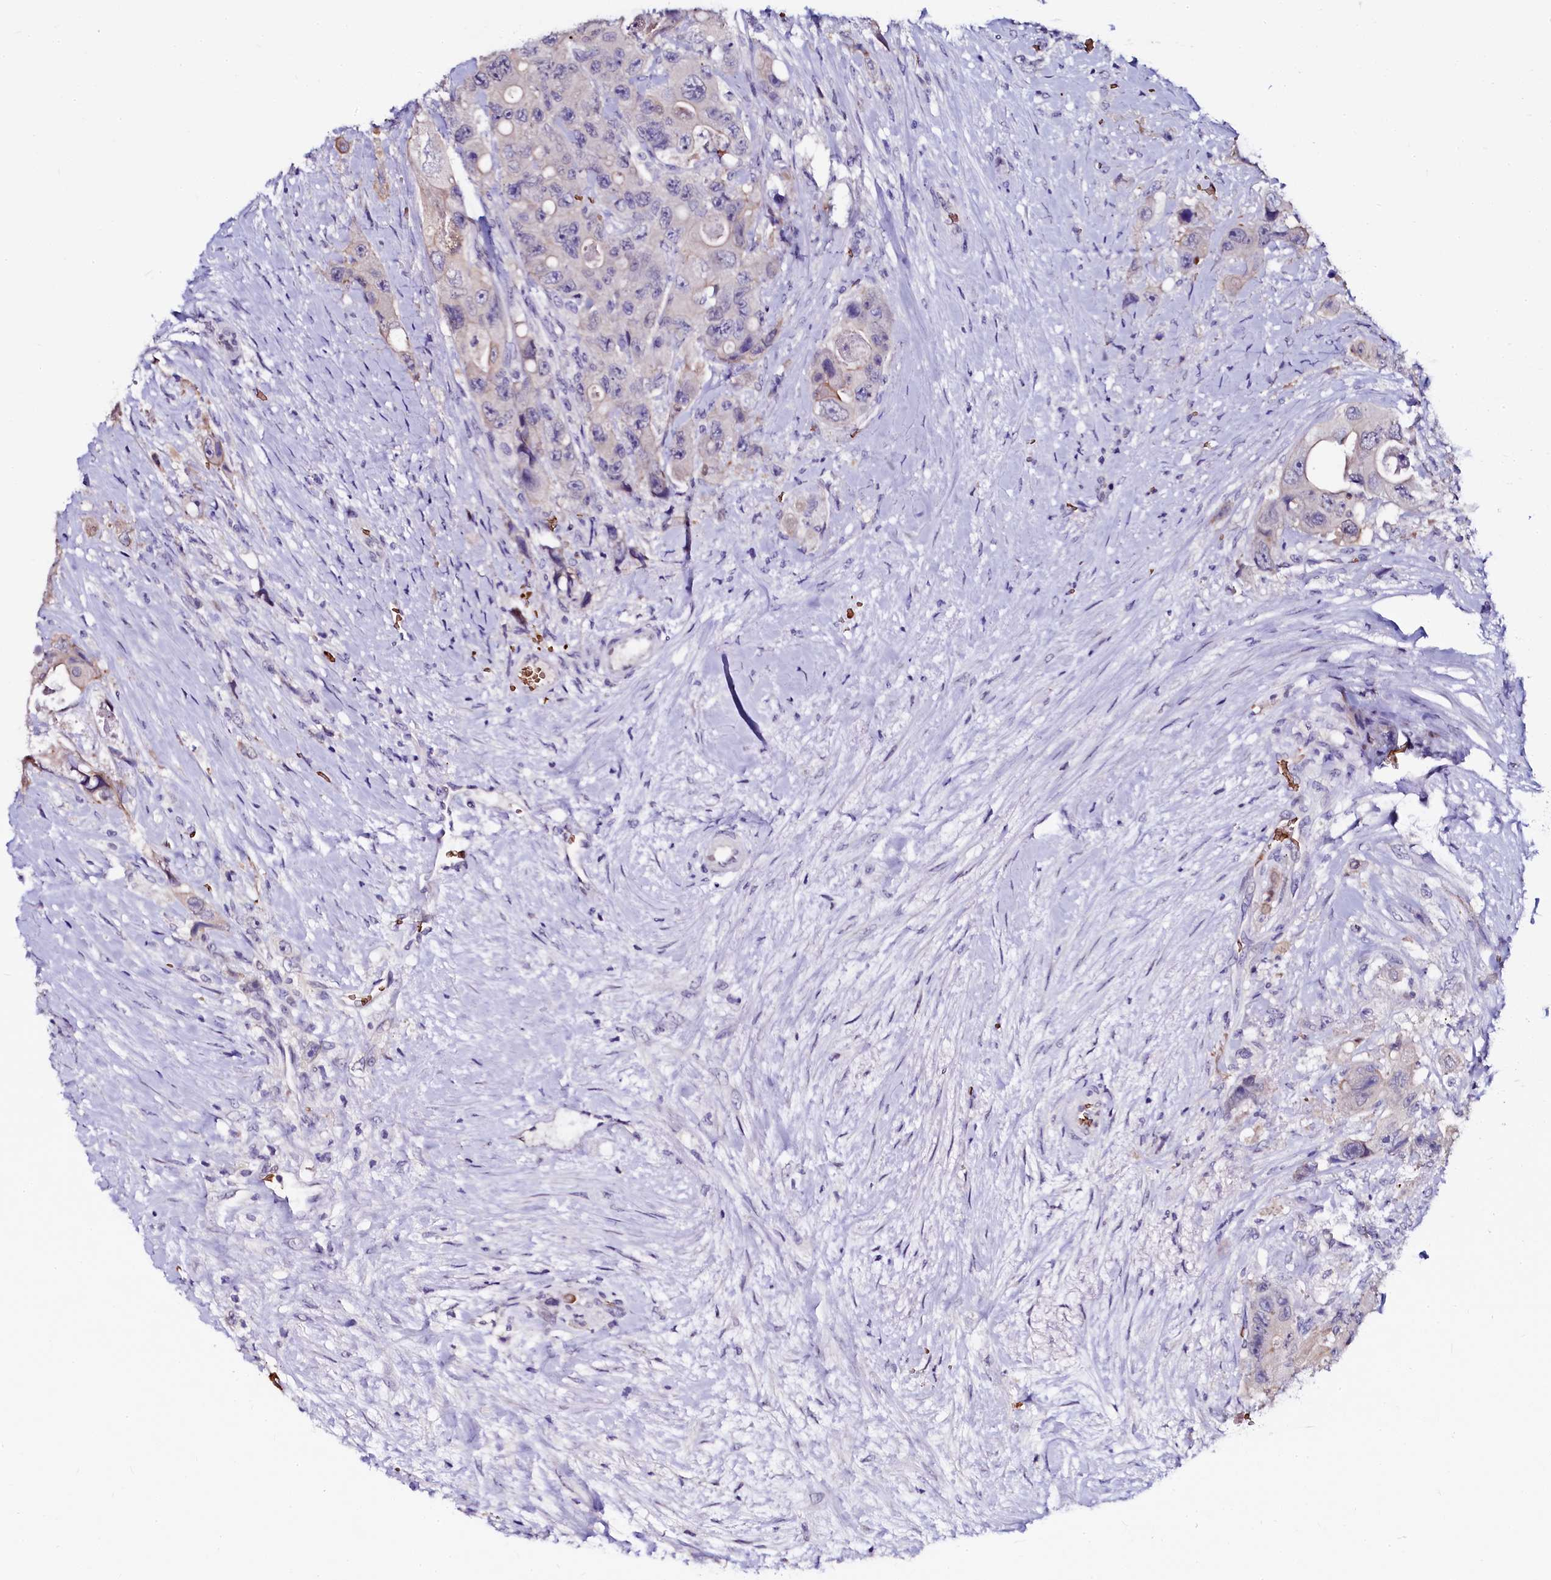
{"staining": {"intensity": "negative", "quantity": "none", "location": "none"}, "tissue": "colorectal cancer", "cell_type": "Tumor cells", "image_type": "cancer", "snomed": [{"axis": "morphology", "description": "Adenocarcinoma, NOS"}, {"axis": "topography", "description": "Colon"}], "caption": "A high-resolution photomicrograph shows immunohistochemistry staining of colorectal cancer (adenocarcinoma), which reveals no significant staining in tumor cells.", "gene": "CTDSPL2", "patient": {"sex": "female", "age": 46}}